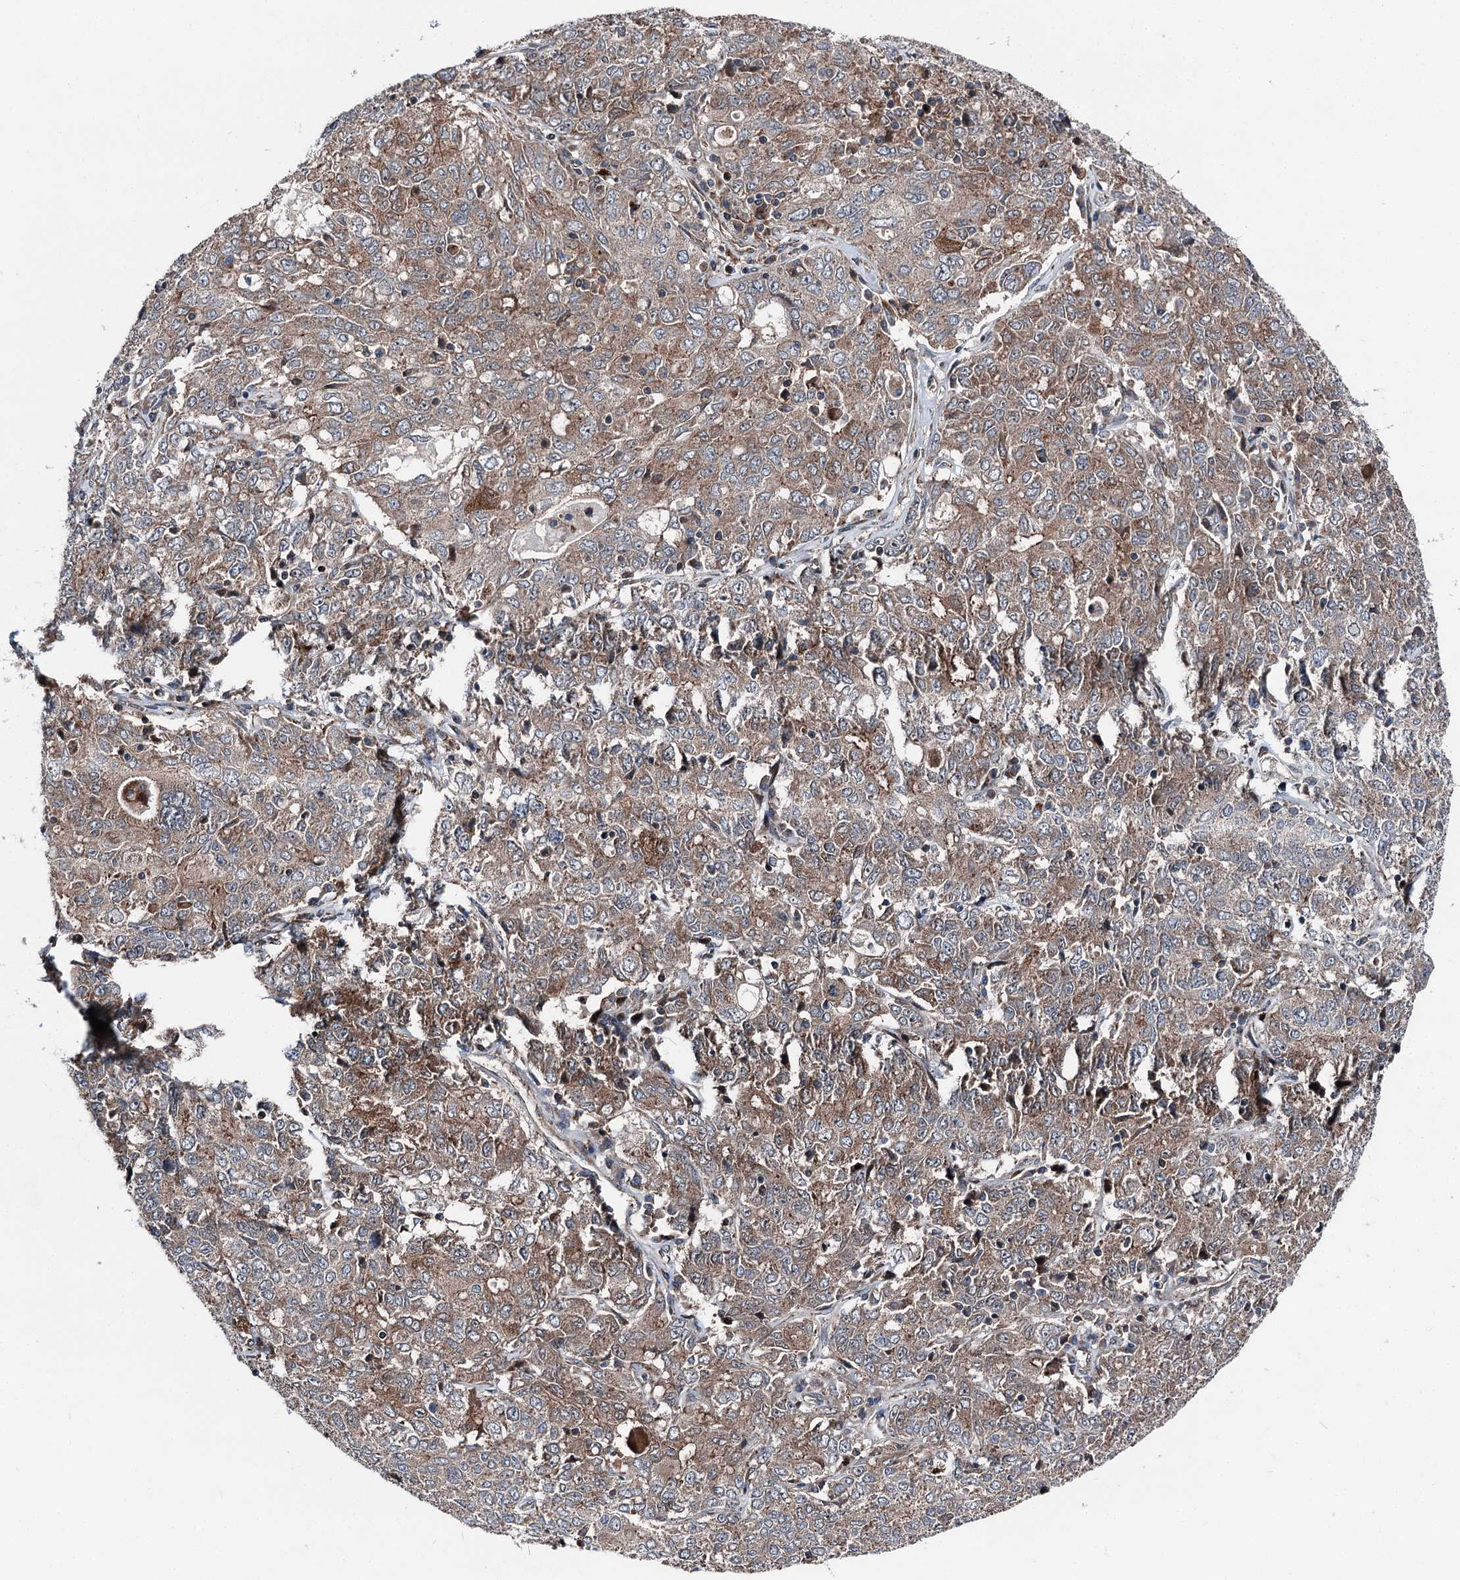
{"staining": {"intensity": "moderate", "quantity": "25%-75%", "location": "cytoplasmic/membranous"}, "tissue": "ovarian cancer", "cell_type": "Tumor cells", "image_type": "cancer", "snomed": [{"axis": "morphology", "description": "Carcinoma, endometroid"}, {"axis": "topography", "description": "Ovary"}], "caption": "Moderate cytoplasmic/membranous expression for a protein is seen in about 25%-75% of tumor cells of ovarian endometroid carcinoma using IHC.", "gene": "POLR1D", "patient": {"sex": "female", "age": 62}}